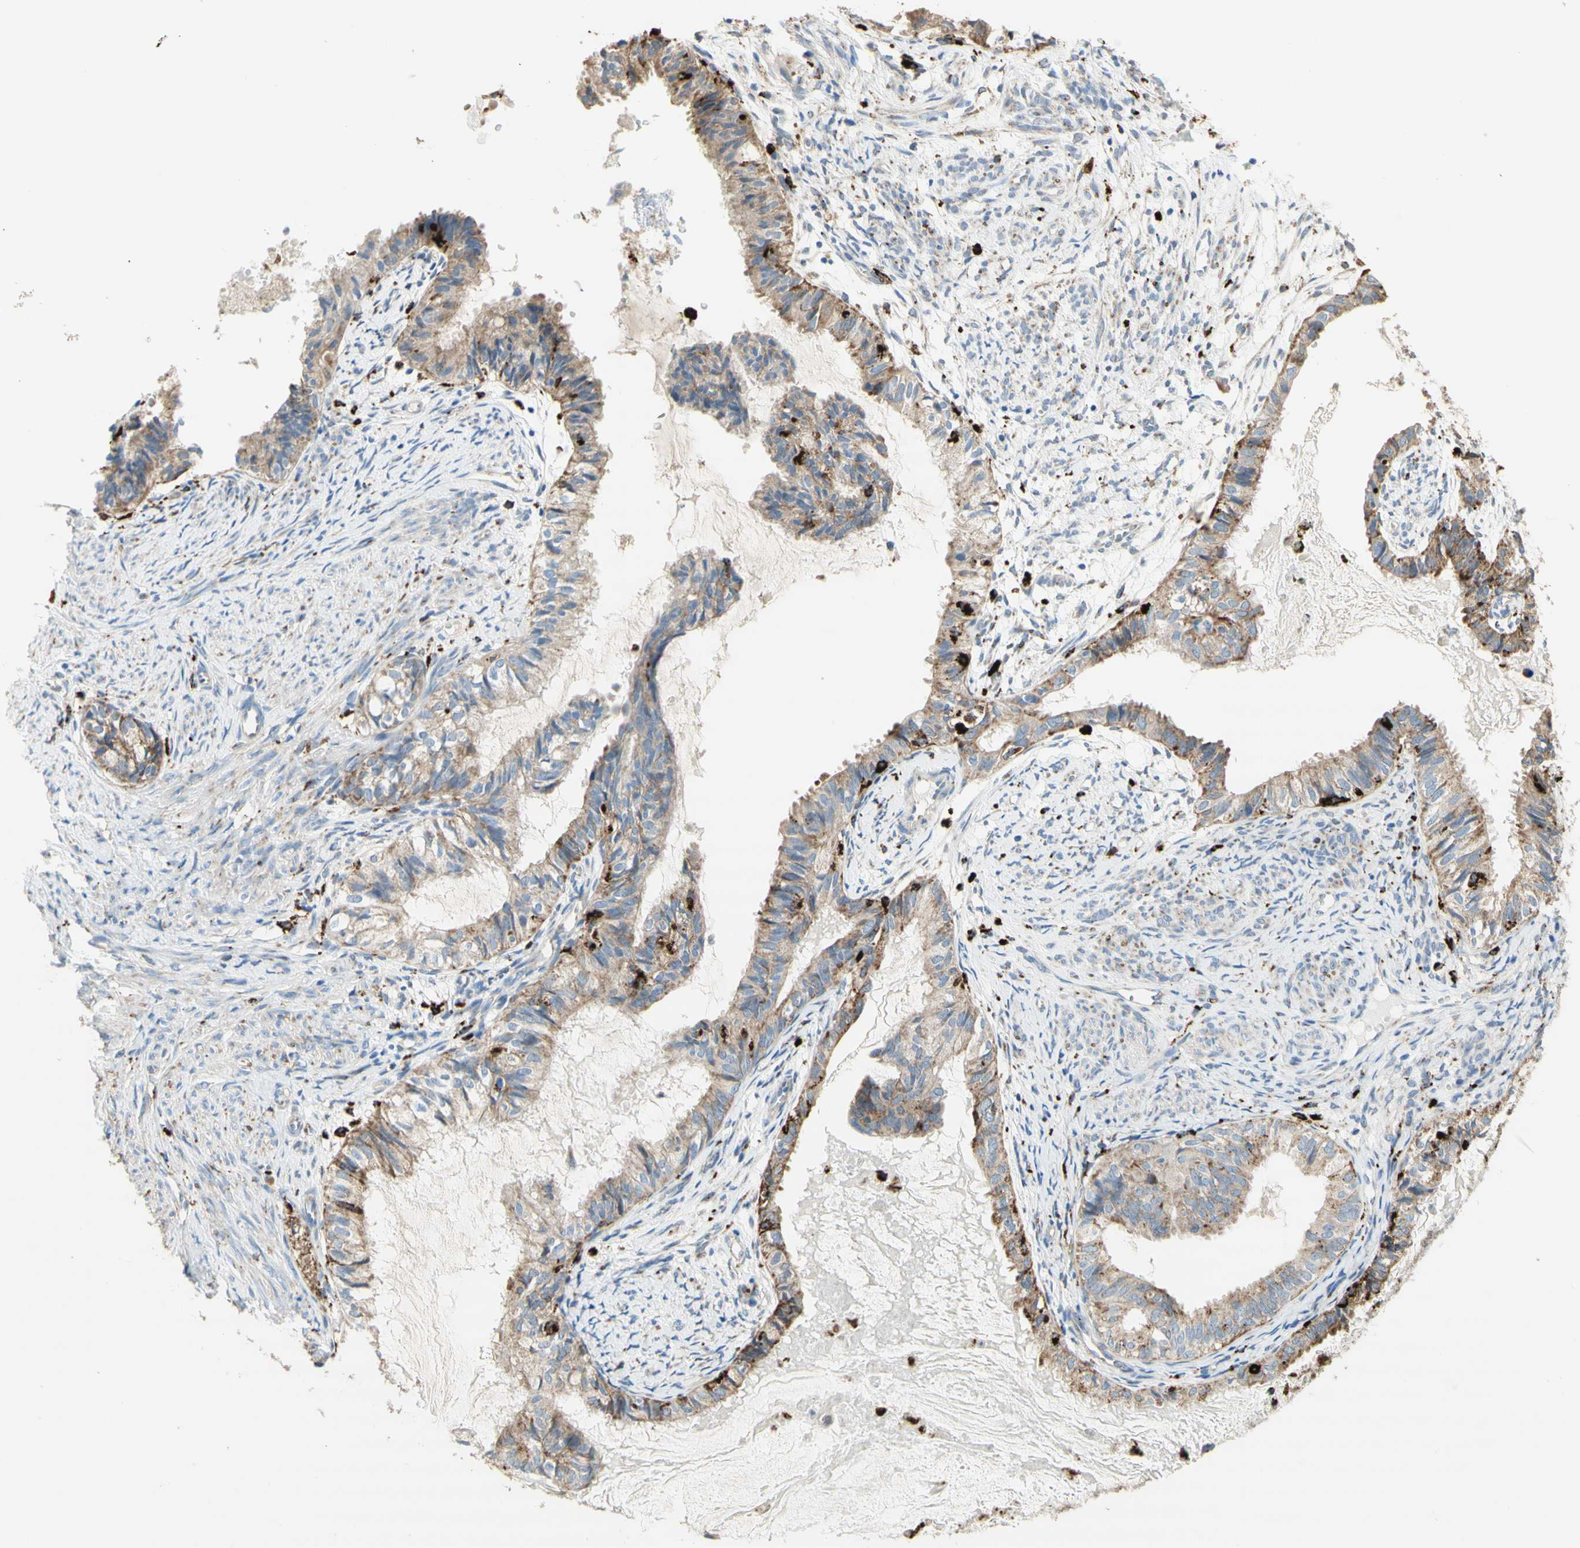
{"staining": {"intensity": "moderate", "quantity": ">75%", "location": "cytoplasmic/membranous"}, "tissue": "cervical cancer", "cell_type": "Tumor cells", "image_type": "cancer", "snomed": [{"axis": "morphology", "description": "Normal tissue, NOS"}, {"axis": "morphology", "description": "Adenocarcinoma, NOS"}, {"axis": "topography", "description": "Cervix"}, {"axis": "topography", "description": "Endometrium"}], "caption": "Tumor cells show moderate cytoplasmic/membranous positivity in about >75% of cells in cervical cancer (adenocarcinoma).", "gene": "URB2", "patient": {"sex": "female", "age": 86}}